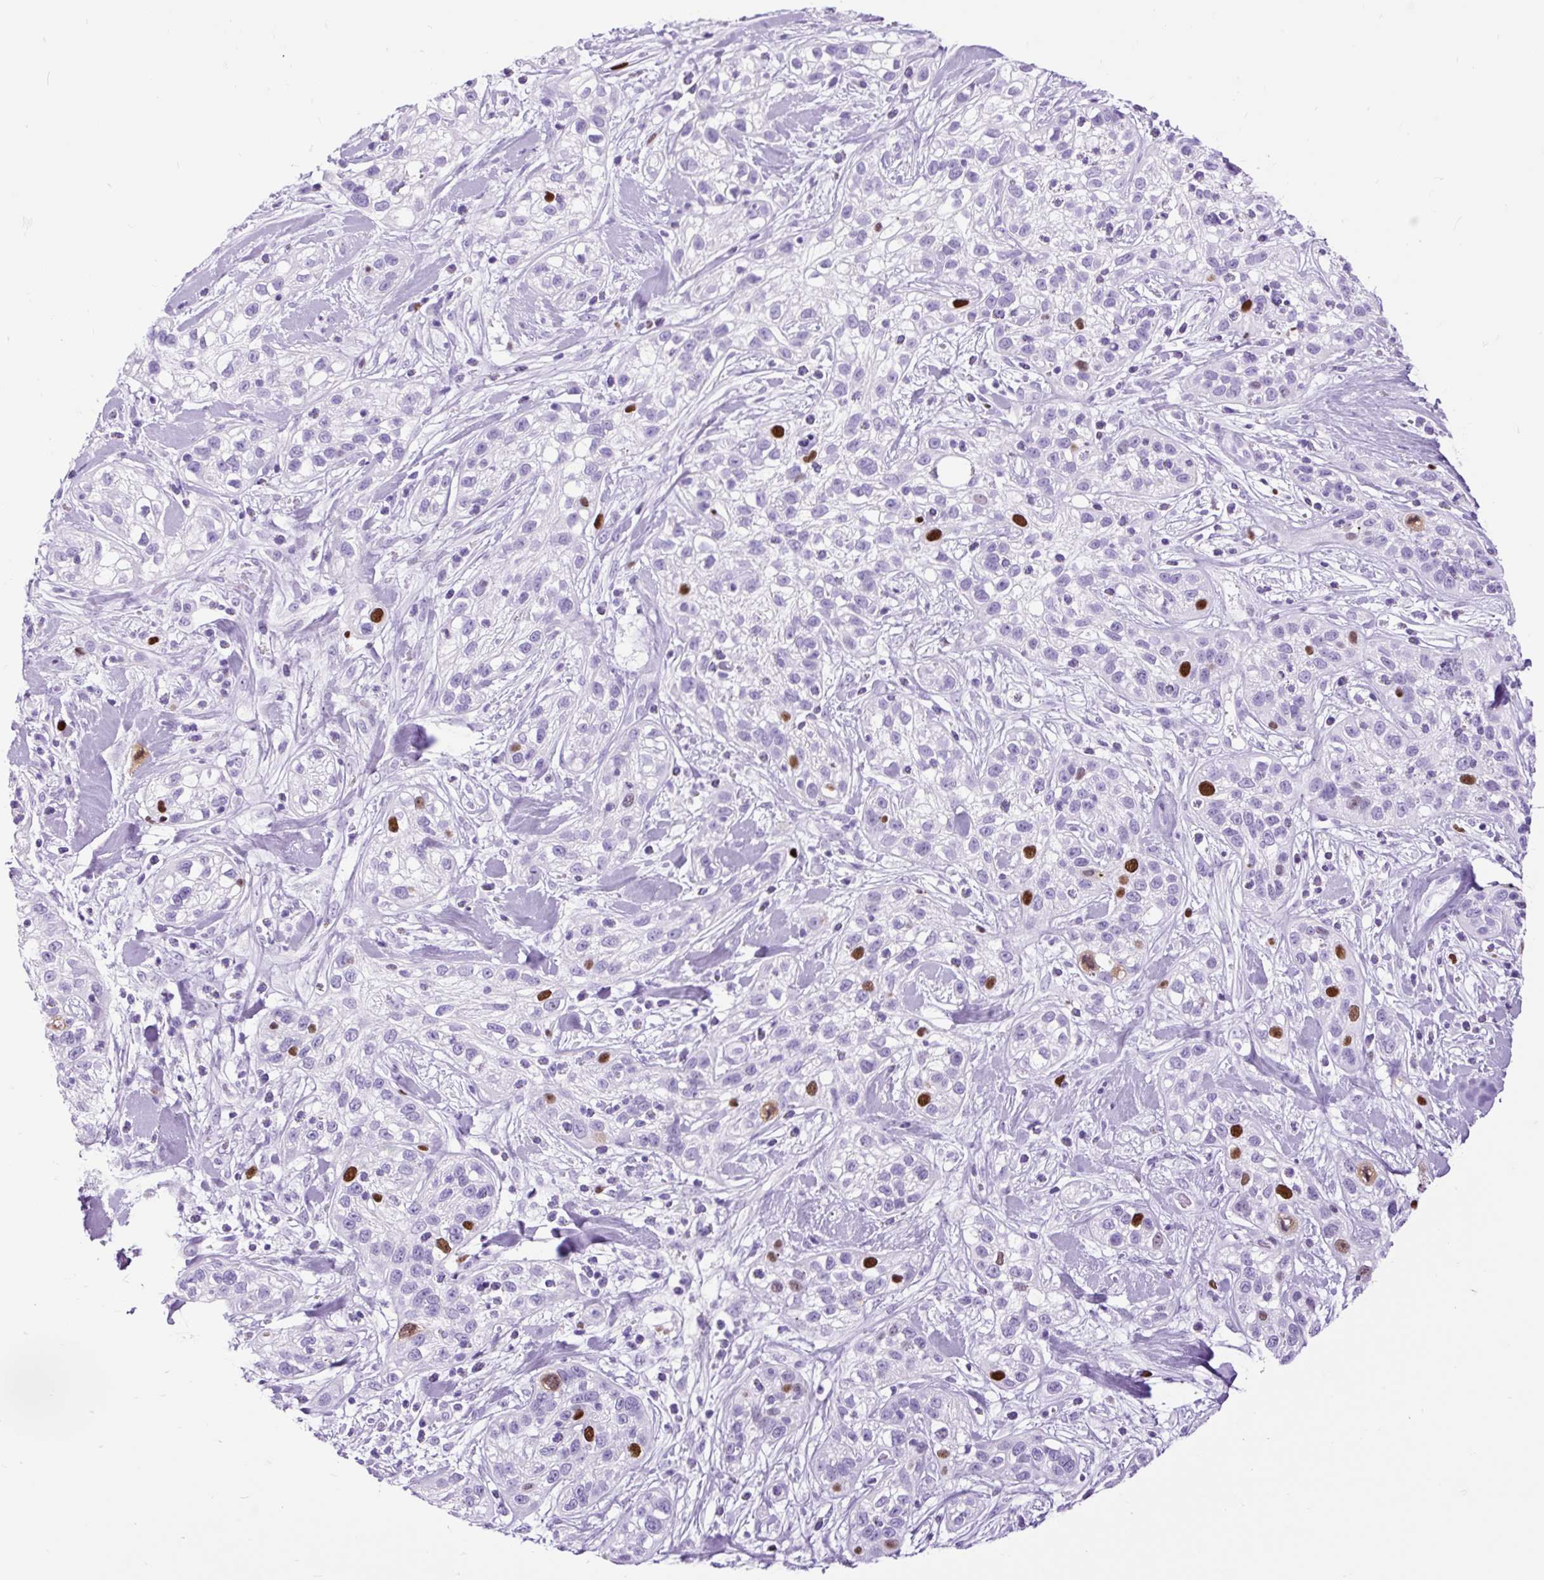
{"staining": {"intensity": "strong", "quantity": "<25%", "location": "nuclear"}, "tissue": "skin cancer", "cell_type": "Tumor cells", "image_type": "cancer", "snomed": [{"axis": "morphology", "description": "Squamous cell carcinoma, NOS"}, {"axis": "topography", "description": "Skin"}], "caption": "A histopathology image of human skin cancer (squamous cell carcinoma) stained for a protein exhibits strong nuclear brown staining in tumor cells. (IHC, brightfield microscopy, high magnification).", "gene": "RACGAP1", "patient": {"sex": "male", "age": 82}}